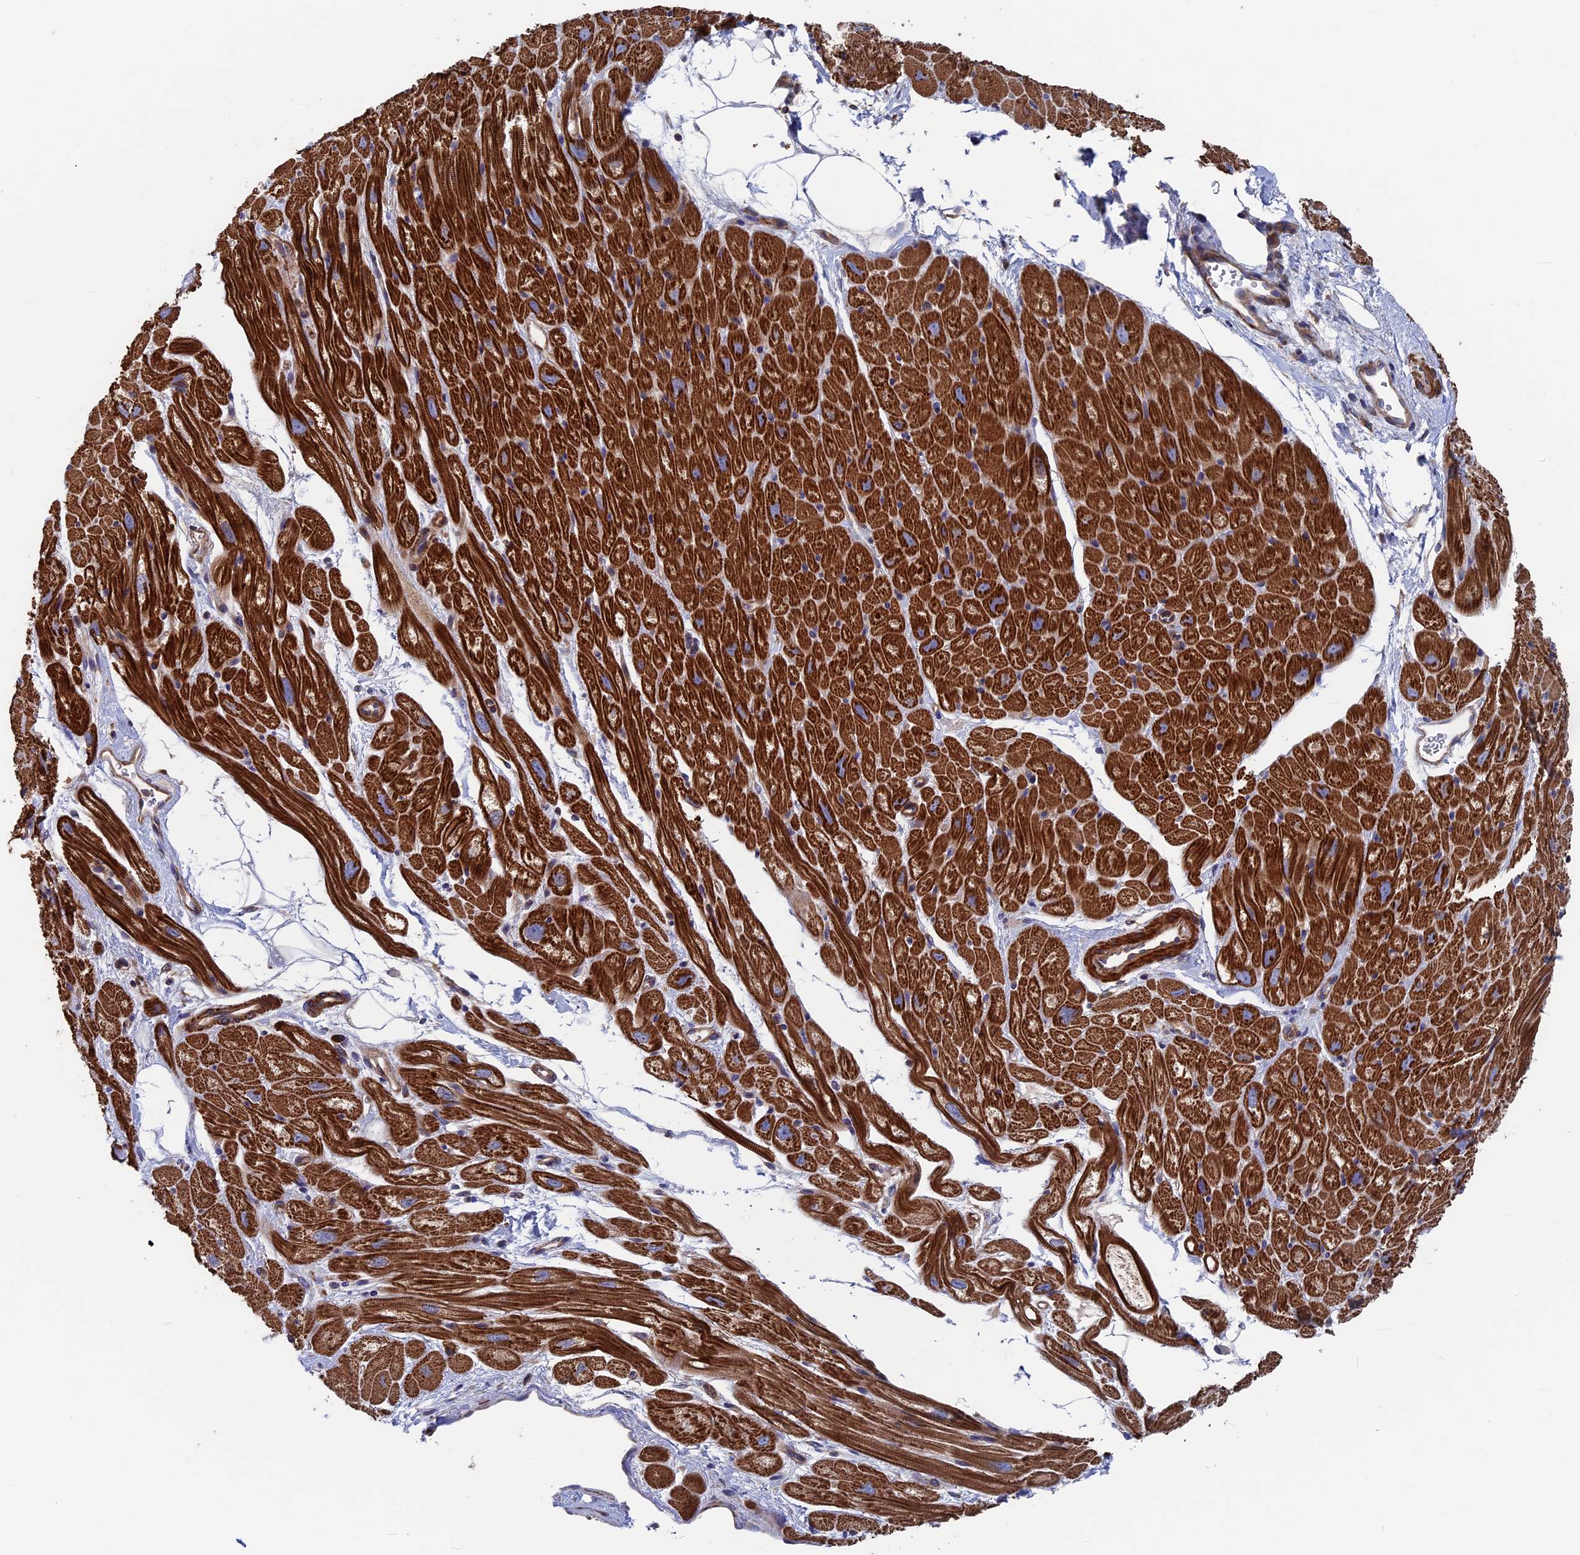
{"staining": {"intensity": "strong", "quantity": ">75%", "location": "cytoplasmic/membranous"}, "tissue": "heart muscle", "cell_type": "Cardiomyocytes", "image_type": "normal", "snomed": [{"axis": "morphology", "description": "Normal tissue, NOS"}, {"axis": "topography", "description": "Heart"}], "caption": "IHC staining of benign heart muscle, which demonstrates high levels of strong cytoplasmic/membranous expression in approximately >75% of cardiomyocytes indicating strong cytoplasmic/membranous protein staining. The staining was performed using DAB (3,3'-diaminobenzidine) (brown) for protein detection and nuclei were counterstained in hematoxylin (blue).", "gene": "DNAJC3", "patient": {"sex": "male", "age": 50}}